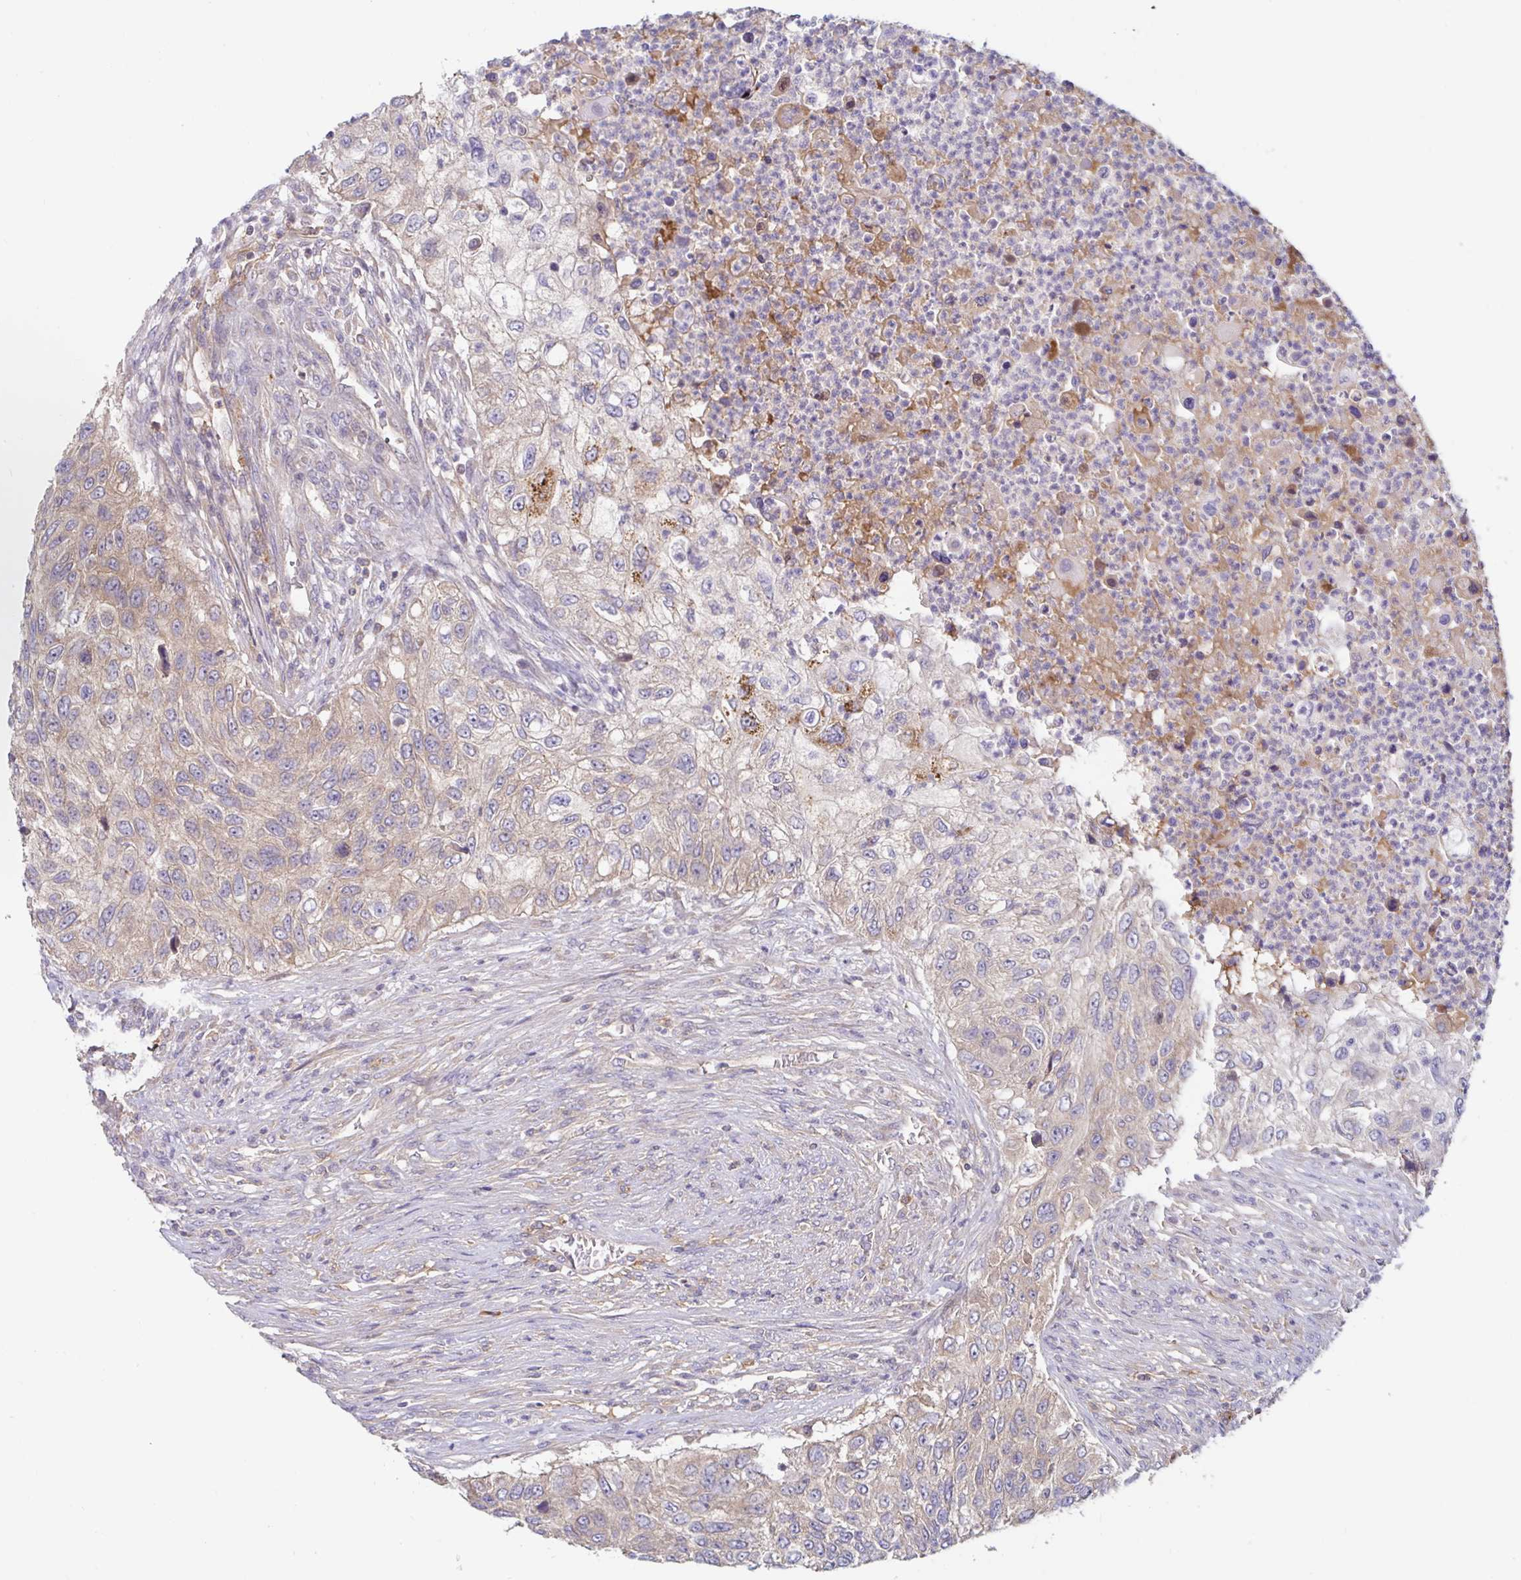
{"staining": {"intensity": "weak", "quantity": ">75%", "location": "cytoplasmic/membranous"}, "tissue": "urothelial cancer", "cell_type": "Tumor cells", "image_type": "cancer", "snomed": [{"axis": "morphology", "description": "Urothelial carcinoma, High grade"}, {"axis": "topography", "description": "Urinary bladder"}], "caption": "The micrograph shows staining of urothelial cancer, revealing weak cytoplasmic/membranous protein staining (brown color) within tumor cells.", "gene": "LARP1", "patient": {"sex": "female", "age": 60}}